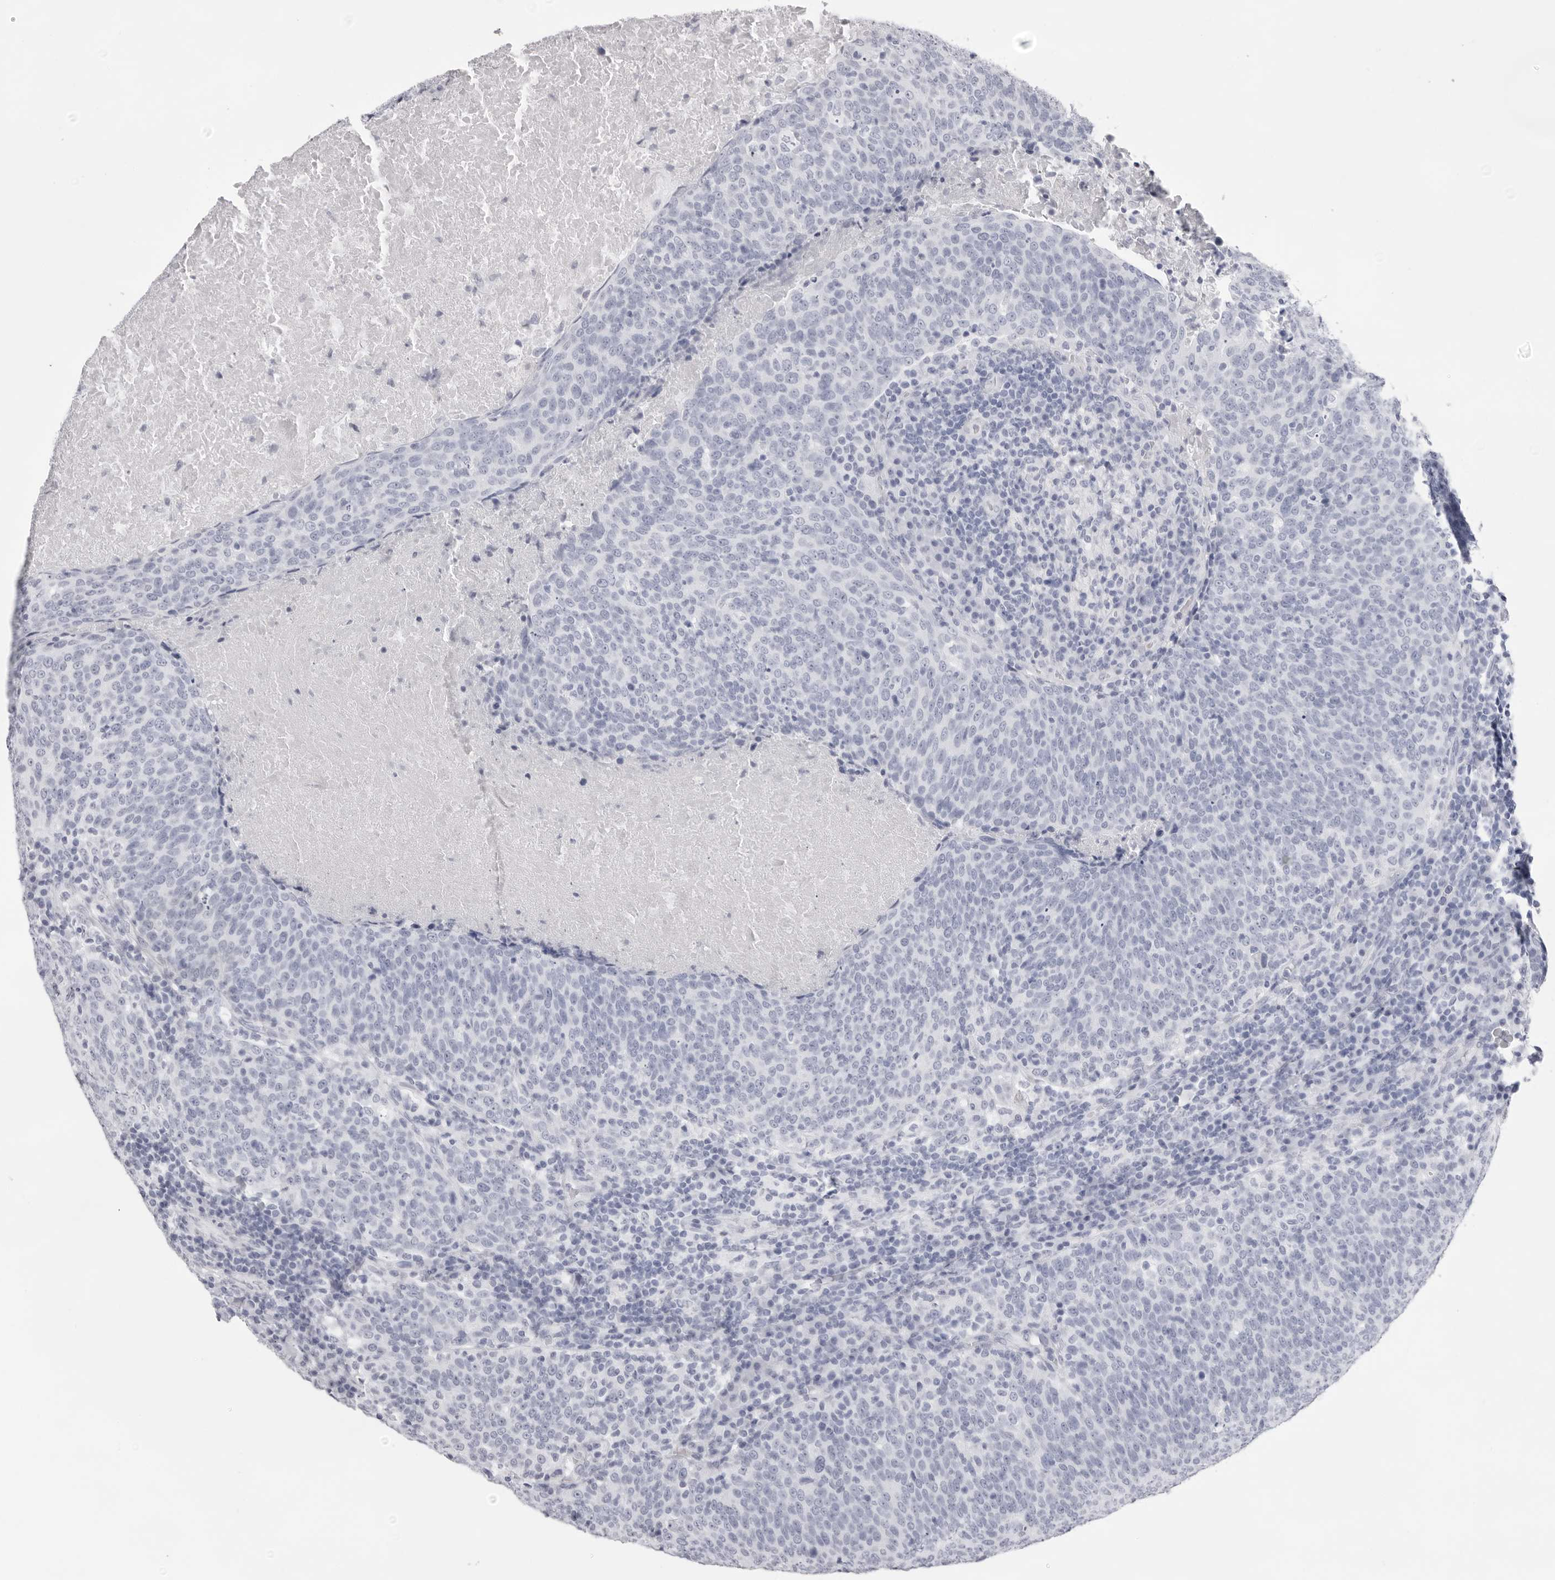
{"staining": {"intensity": "negative", "quantity": "none", "location": "none"}, "tissue": "head and neck cancer", "cell_type": "Tumor cells", "image_type": "cancer", "snomed": [{"axis": "morphology", "description": "Squamous cell carcinoma, NOS"}, {"axis": "morphology", "description": "Squamous cell carcinoma, metastatic, NOS"}, {"axis": "topography", "description": "Lymph node"}, {"axis": "topography", "description": "Head-Neck"}], "caption": "Immunohistochemistry micrograph of human head and neck metastatic squamous cell carcinoma stained for a protein (brown), which shows no staining in tumor cells.", "gene": "TMOD4", "patient": {"sex": "male", "age": 62}}